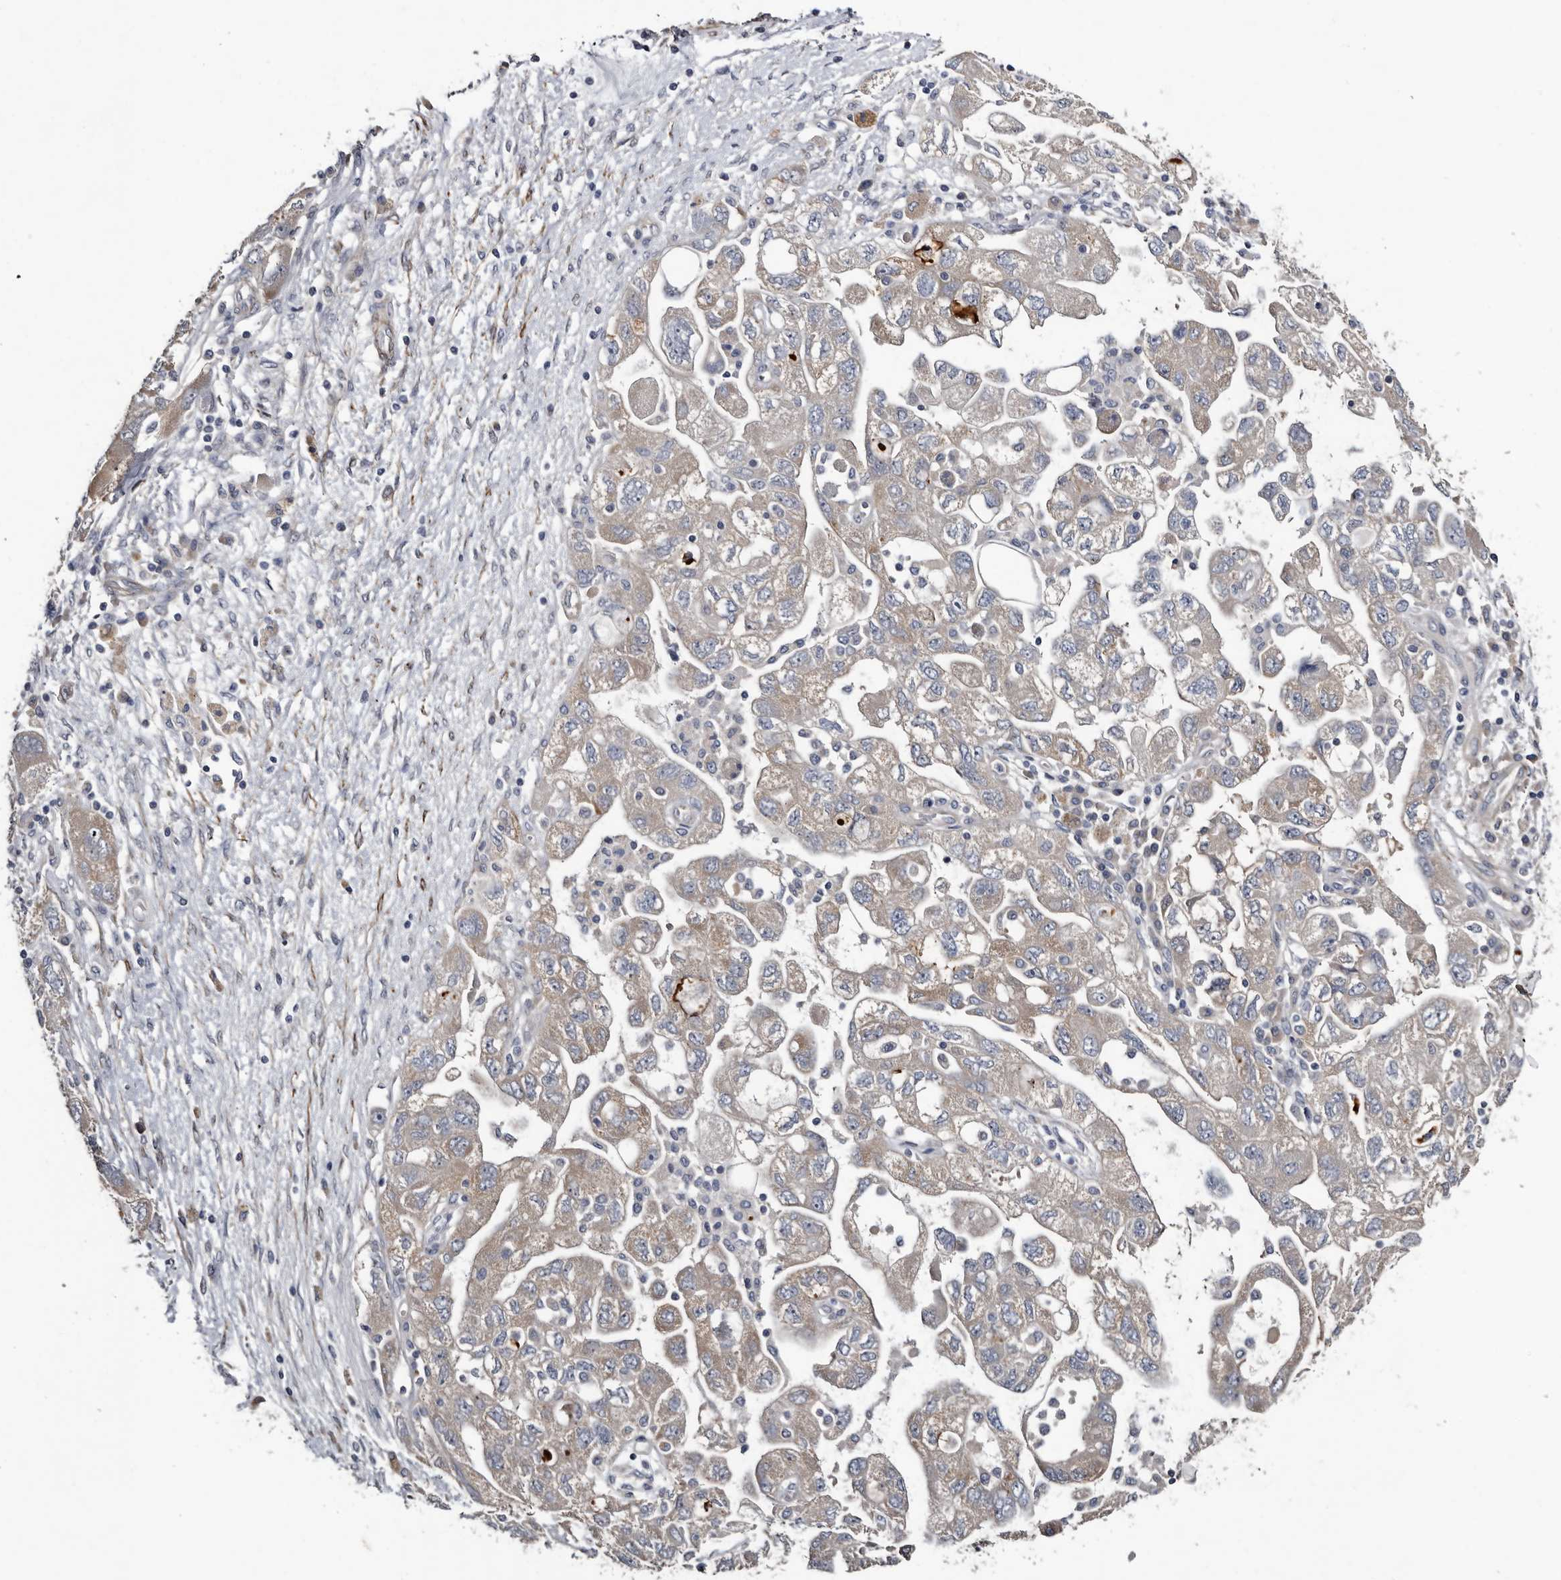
{"staining": {"intensity": "weak", "quantity": "<25%", "location": "cytoplasmic/membranous"}, "tissue": "ovarian cancer", "cell_type": "Tumor cells", "image_type": "cancer", "snomed": [{"axis": "morphology", "description": "Carcinoma, NOS"}, {"axis": "morphology", "description": "Cystadenocarcinoma, serous, NOS"}, {"axis": "topography", "description": "Ovary"}], "caption": "A high-resolution histopathology image shows immunohistochemistry staining of ovarian serous cystadenocarcinoma, which reveals no significant positivity in tumor cells.", "gene": "IARS1", "patient": {"sex": "female", "age": 69}}